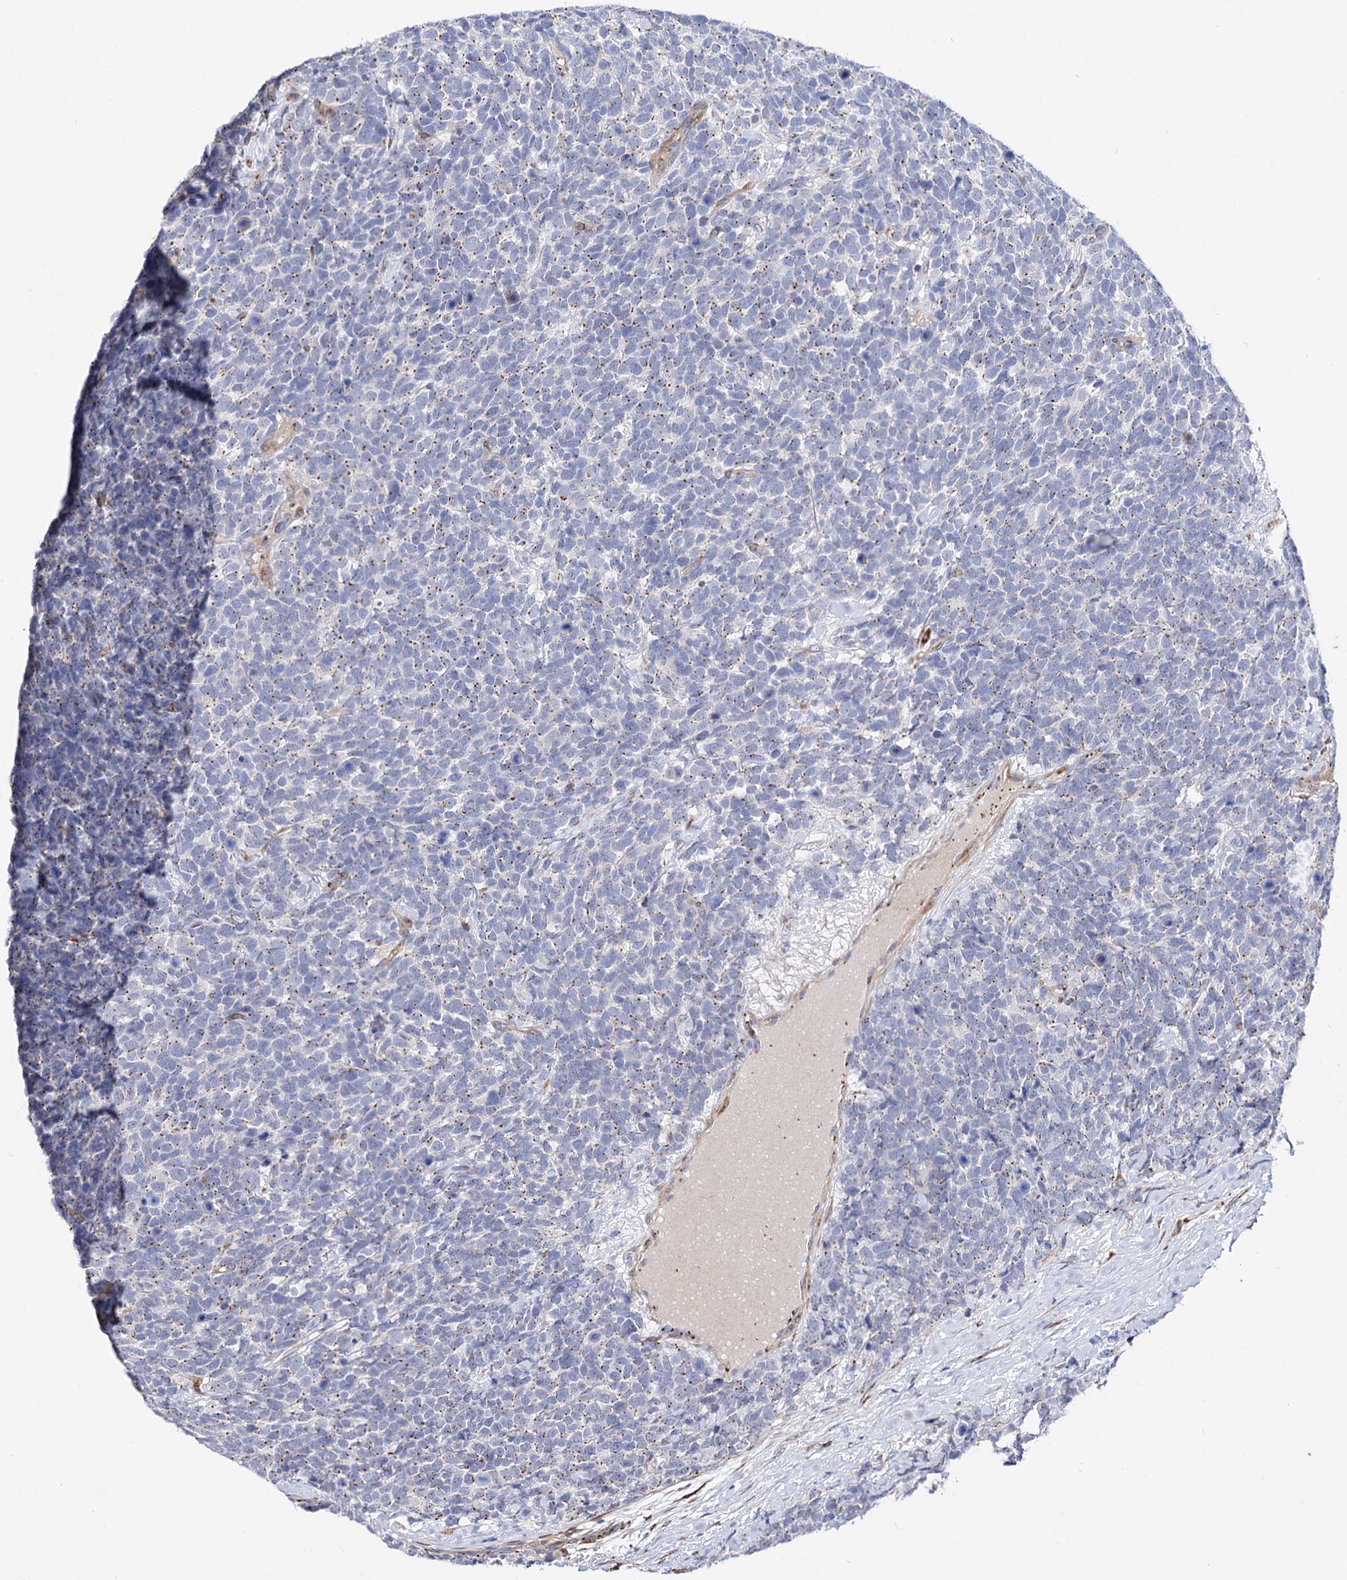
{"staining": {"intensity": "moderate", "quantity": "25%-75%", "location": "cytoplasmic/membranous"}, "tissue": "urothelial cancer", "cell_type": "Tumor cells", "image_type": "cancer", "snomed": [{"axis": "morphology", "description": "Urothelial carcinoma, High grade"}, {"axis": "topography", "description": "Urinary bladder"}], "caption": "Protein staining of urothelial cancer tissue shows moderate cytoplasmic/membranous positivity in approximately 25%-75% of tumor cells.", "gene": "C11orf96", "patient": {"sex": "female", "age": 82}}